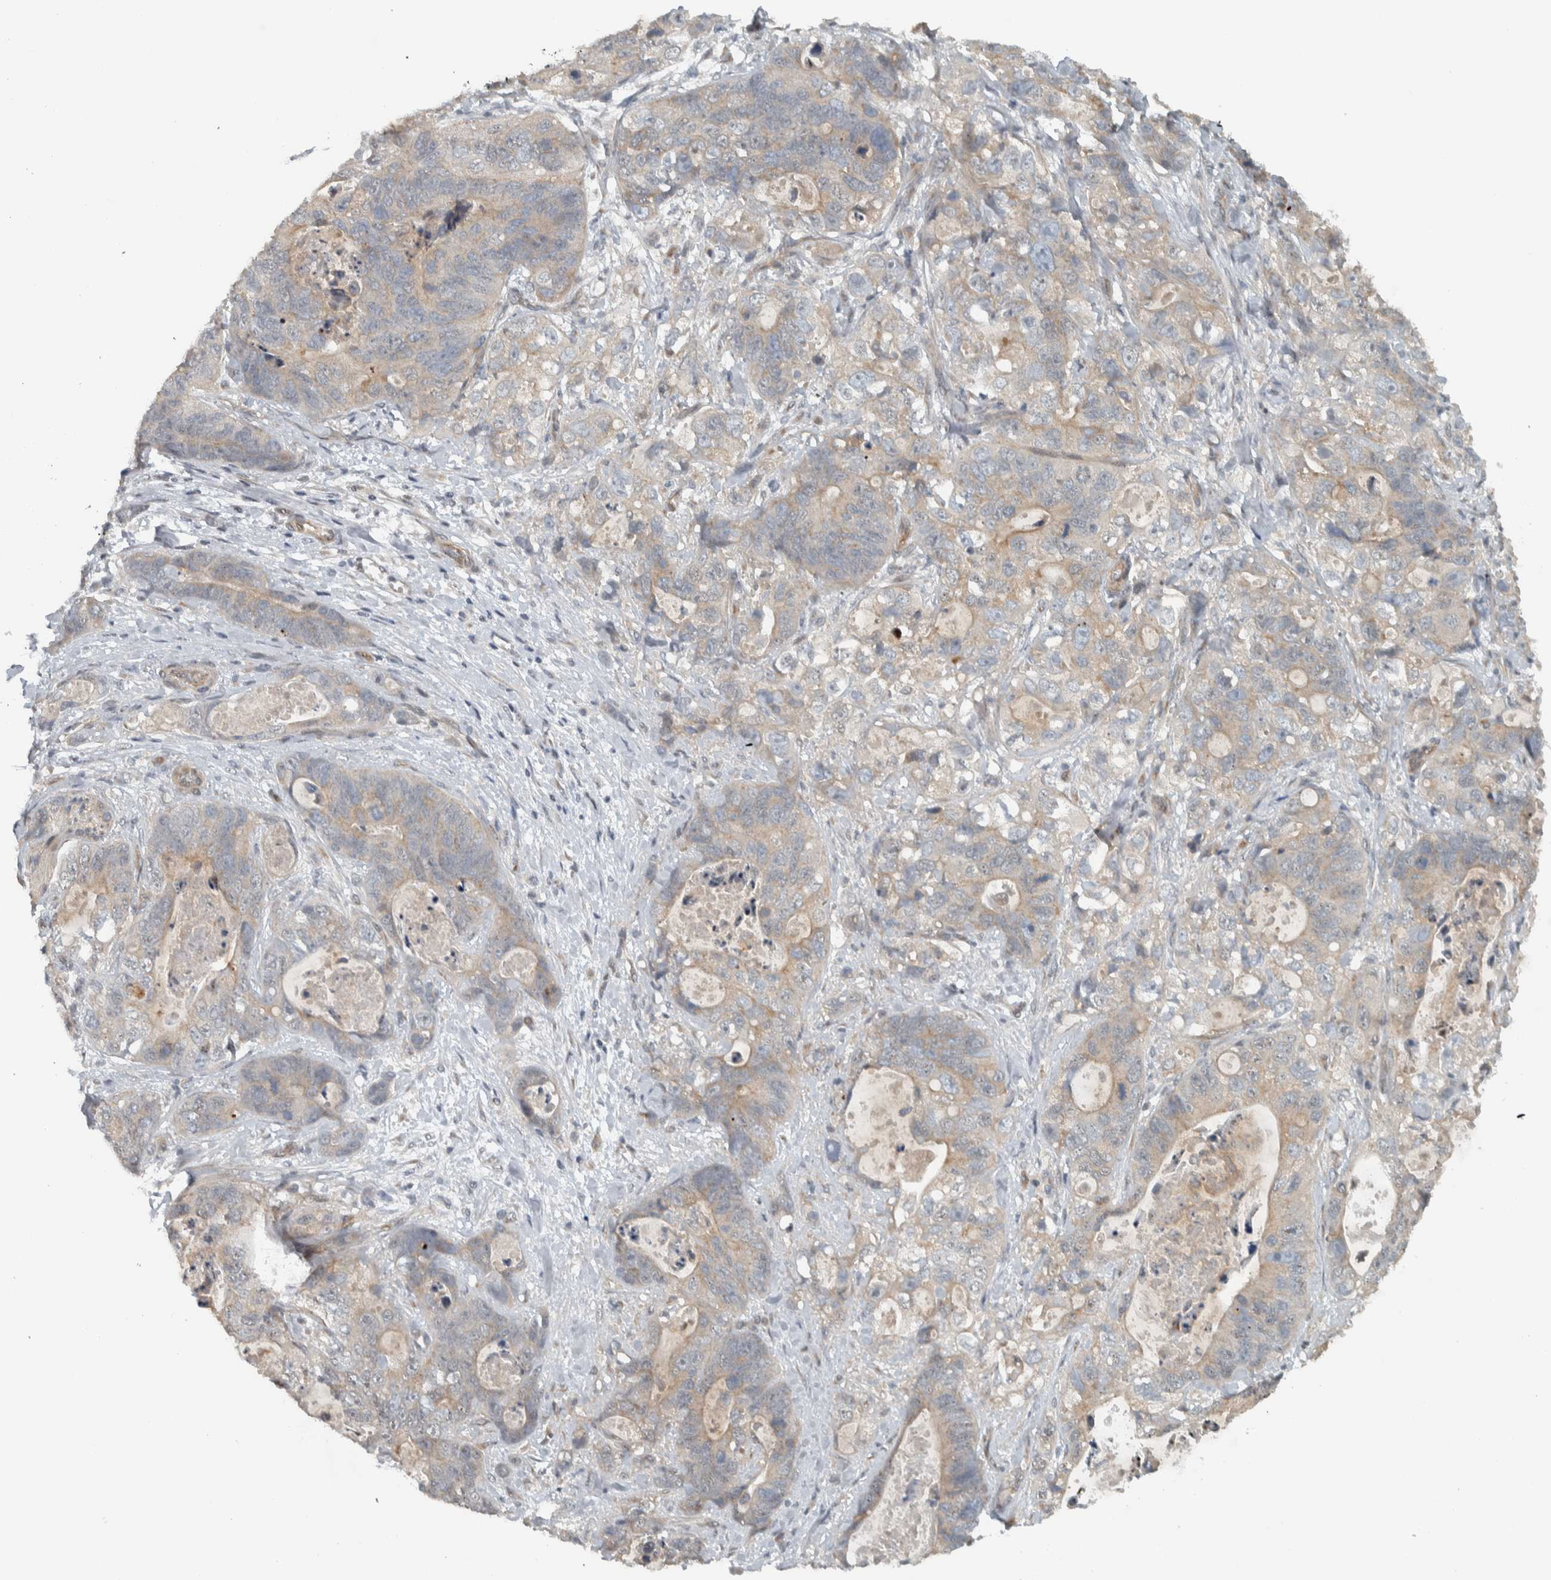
{"staining": {"intensity": "weak", "quantity": "25%-75%", "location": "cytoplasmic/membranous"}, "tissue": "stomach cancer", "cell_type": "Tumor cells", "image_type": "cancer", "snomed": [{"axis": "morphology", "description": "Normal tissue, NOS"}, {"axis": "morphology", "description": "Adenocarcinoma, NOS"}, {"axis": "topography", "description": "Stomach"}], "caption": "Stomach cancer (adenocarcinoma) was stained to show a protein in brown. There is low levels of weak cytoplasmic/membranous positivity in about 25%-75% of tumor cells.", "gene": "NAPG", "patient": {"sex": "female", "age": 89}}